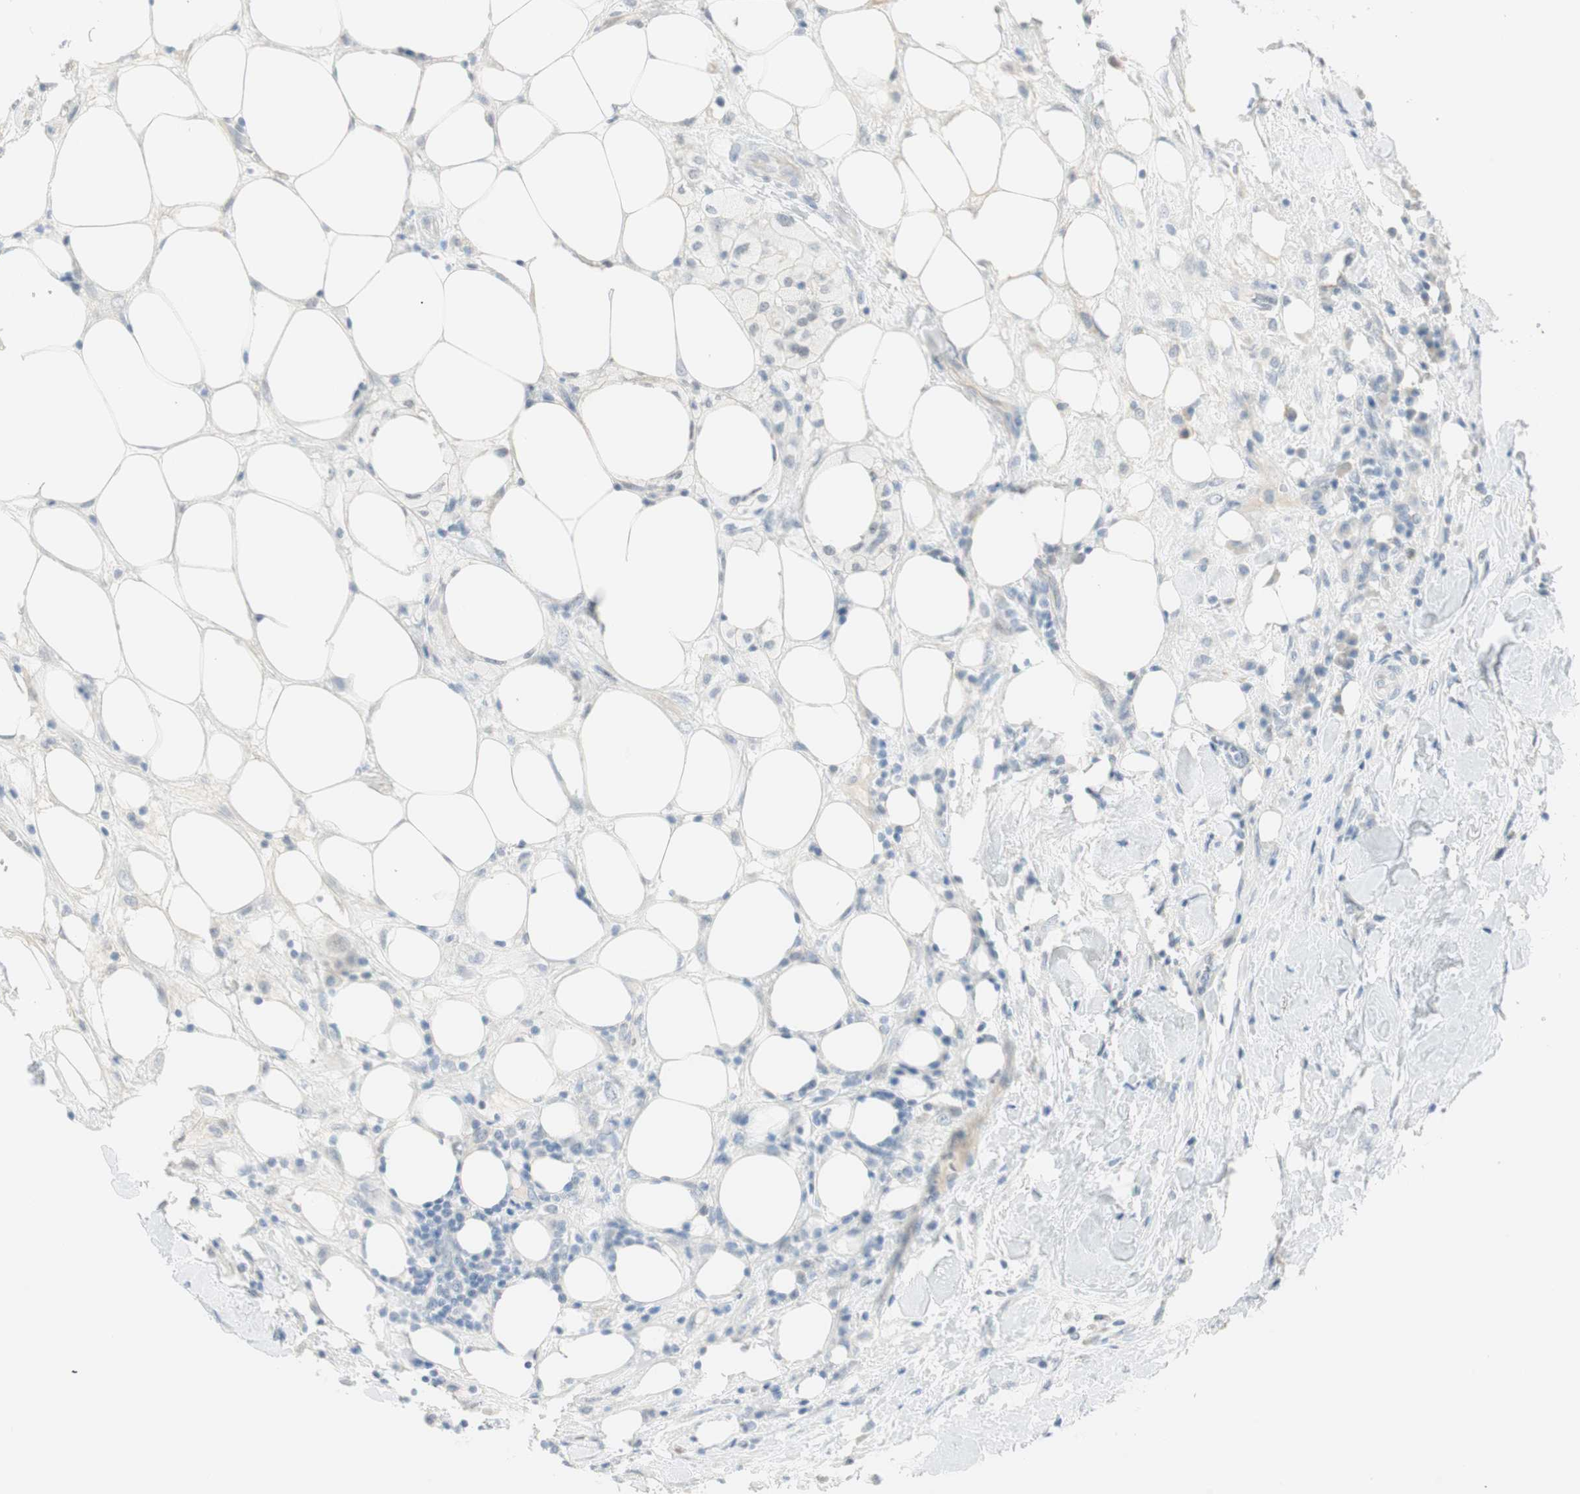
{"staining": {"intensity": "negative", "quantity": "none", "location": "none"}, "tissue": "breast cancer", "cell_type": "Tumor cells", "image_type": "cancer", "snomed": [{"axis": "morphology", "description": "Duct carcinoma"}, {"axis": "topography", "description": "Breast"}], "caption": "Immunohistochemistry micrograph of human breast cancer (intraductal carcinoma) stained for a protein (brown), which demonstrates no positivity in tumor cells. (DAB (3,3'-diaminobenzidine) IHC visualized using brightfield microscopy, high magnification).", "gene": "MLLT10", "patient": {"sex": "female", "age": 37}}